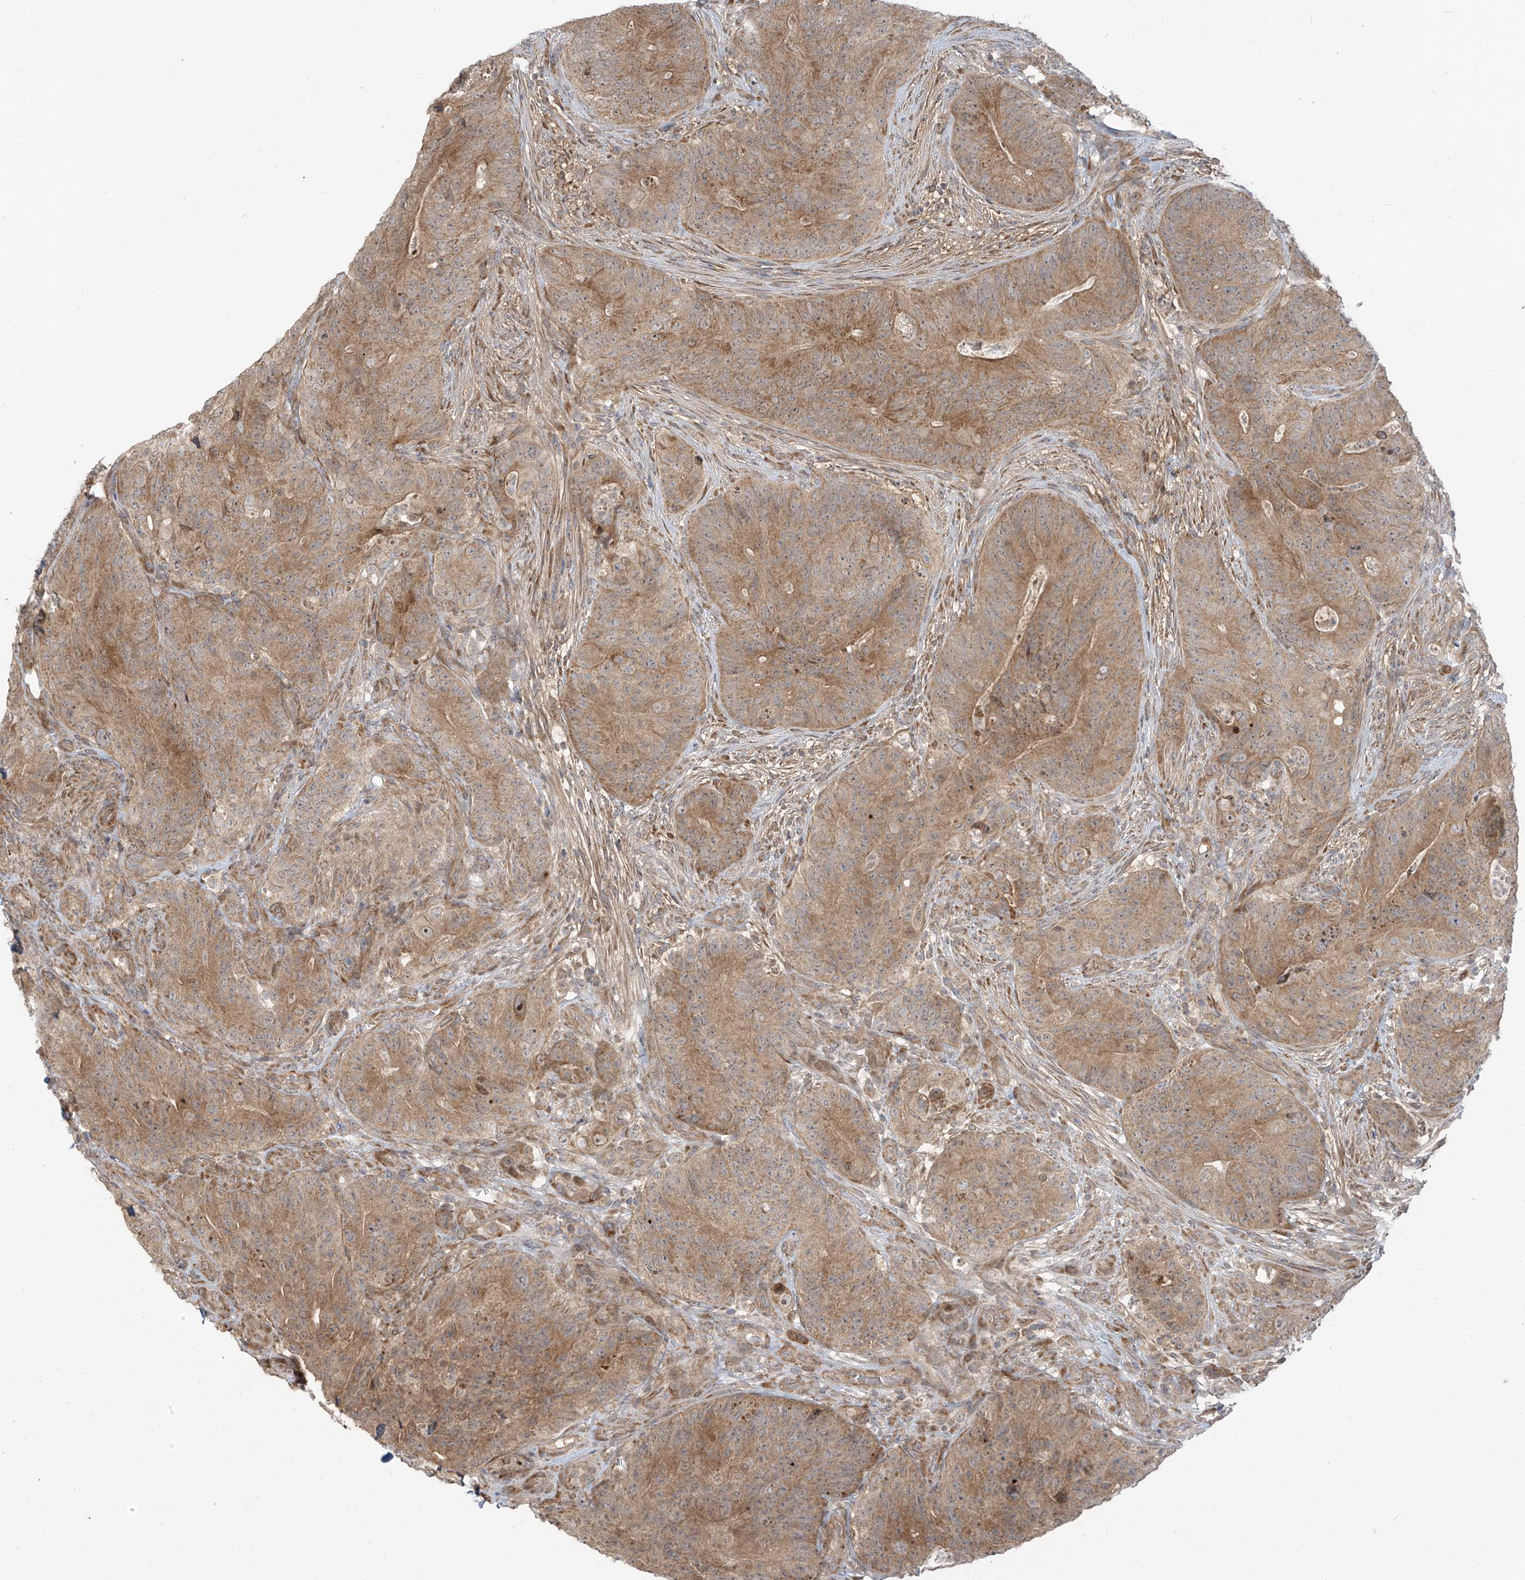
{"staining": {"intensity": "moderate", "quantity": ">75%", "location": "cytoplasmic/membranous"}, "tissue": "colorectal cancer", "cell_type": "Tumor cells", "image_type": "cancer", "snomed": [{"axis": "morphology", "description": "Normal tissue, NOS"}, {"axis": "topography", "description": "Colon"}], "caption": "Colorectal cancer stained with a brown dye displays moderate cytoplasmic/membranous positive expression in about >75% of tumor cells.", "gene": "KATNIP", "patient": {"sex": "female", "age": 82}}